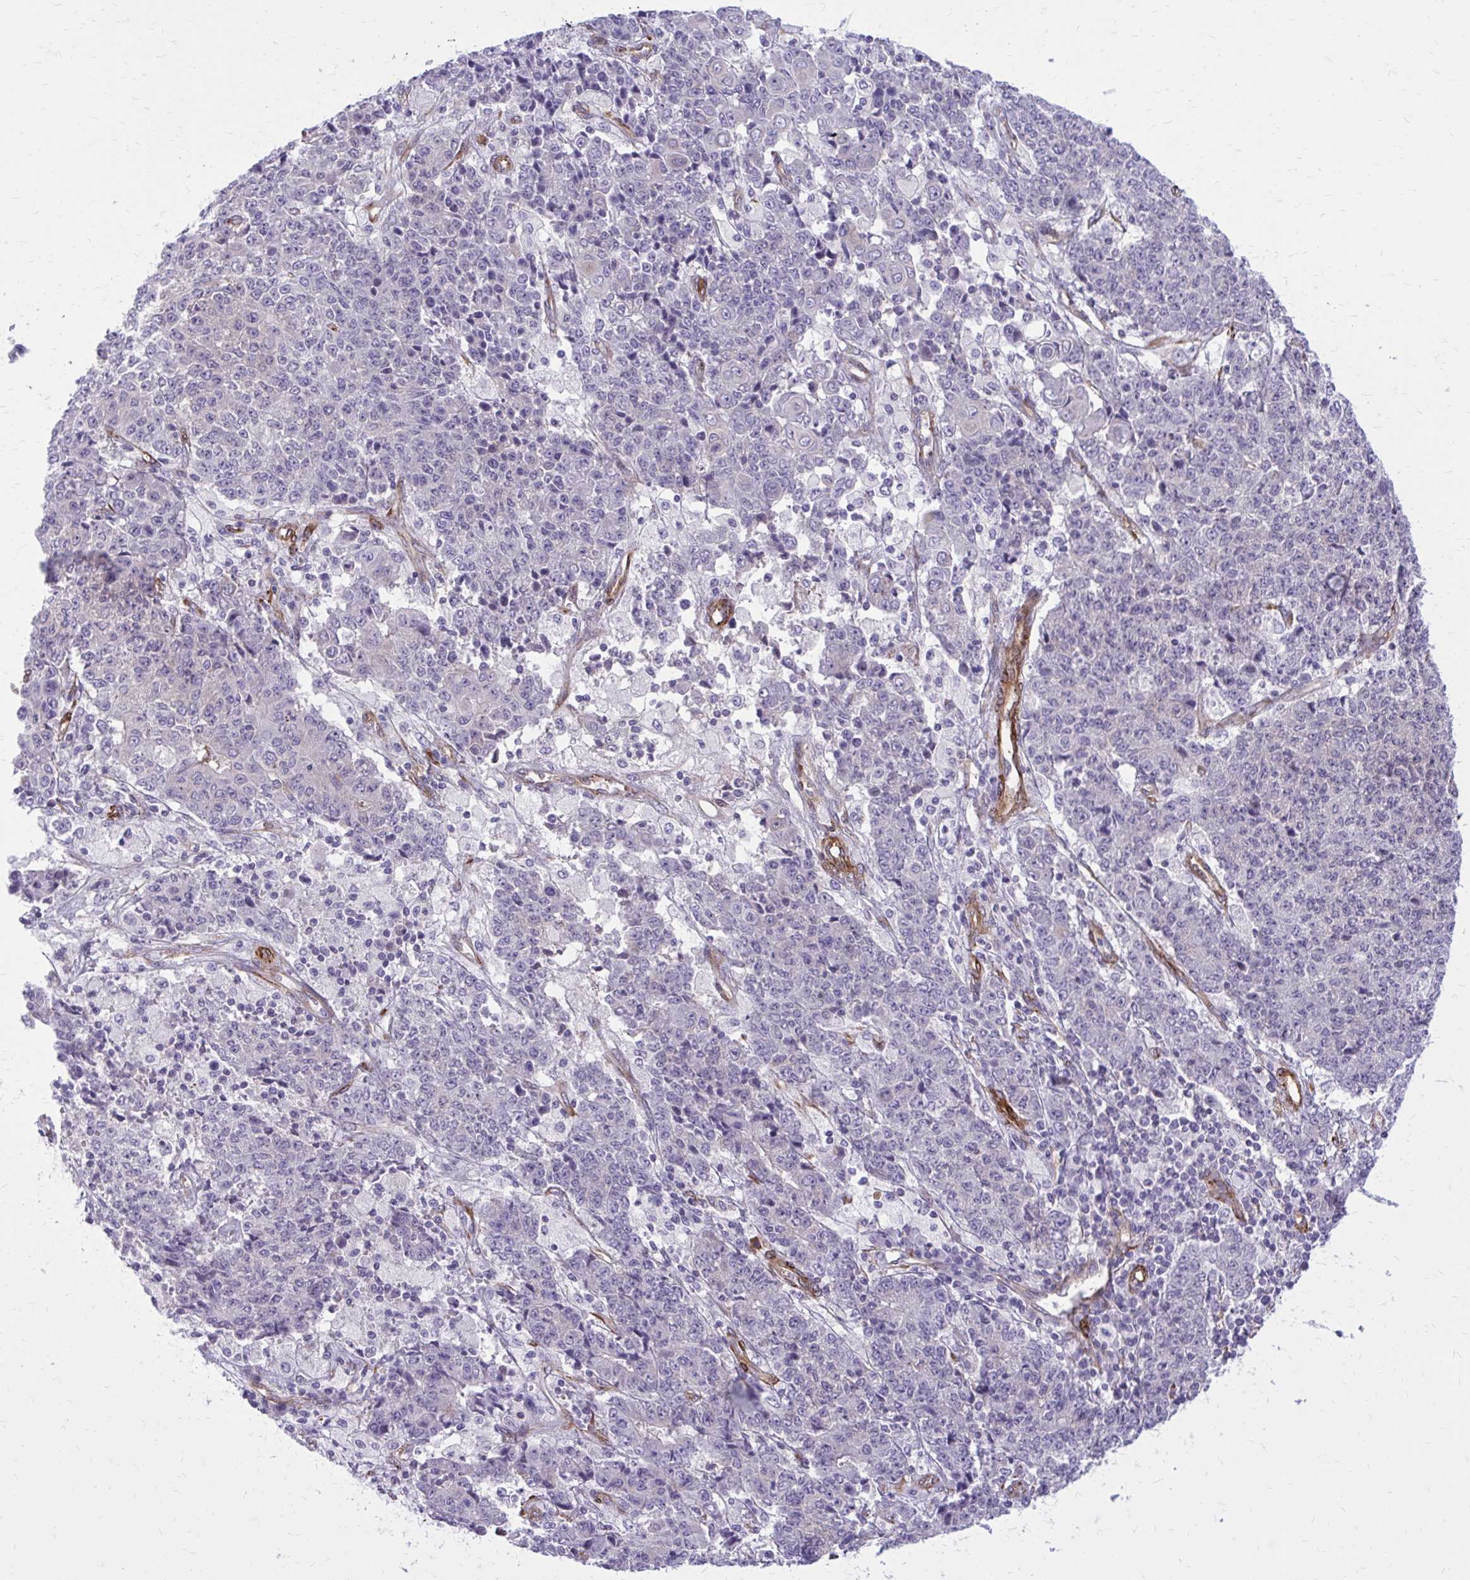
{"staining": {"intensity": "negative", "quantity": "none", "location": "none"}, "tissue": "ovarian cancer", "cell_type": "Tumor cells", "image_type": "cancer", "snomed": [{"axis": "morphology", "description": "Carcinoma, endometroid"}, {"axis": "topography", "description": "Ovary"}], "caption": "Ovarian cancer (endometroid carcinoma) stained for a protein using immunohistochemistry (IHC) reveals no staining tumor cells.", "gene": "BEND5", "patient": {"sex": "female", "age": 42}}